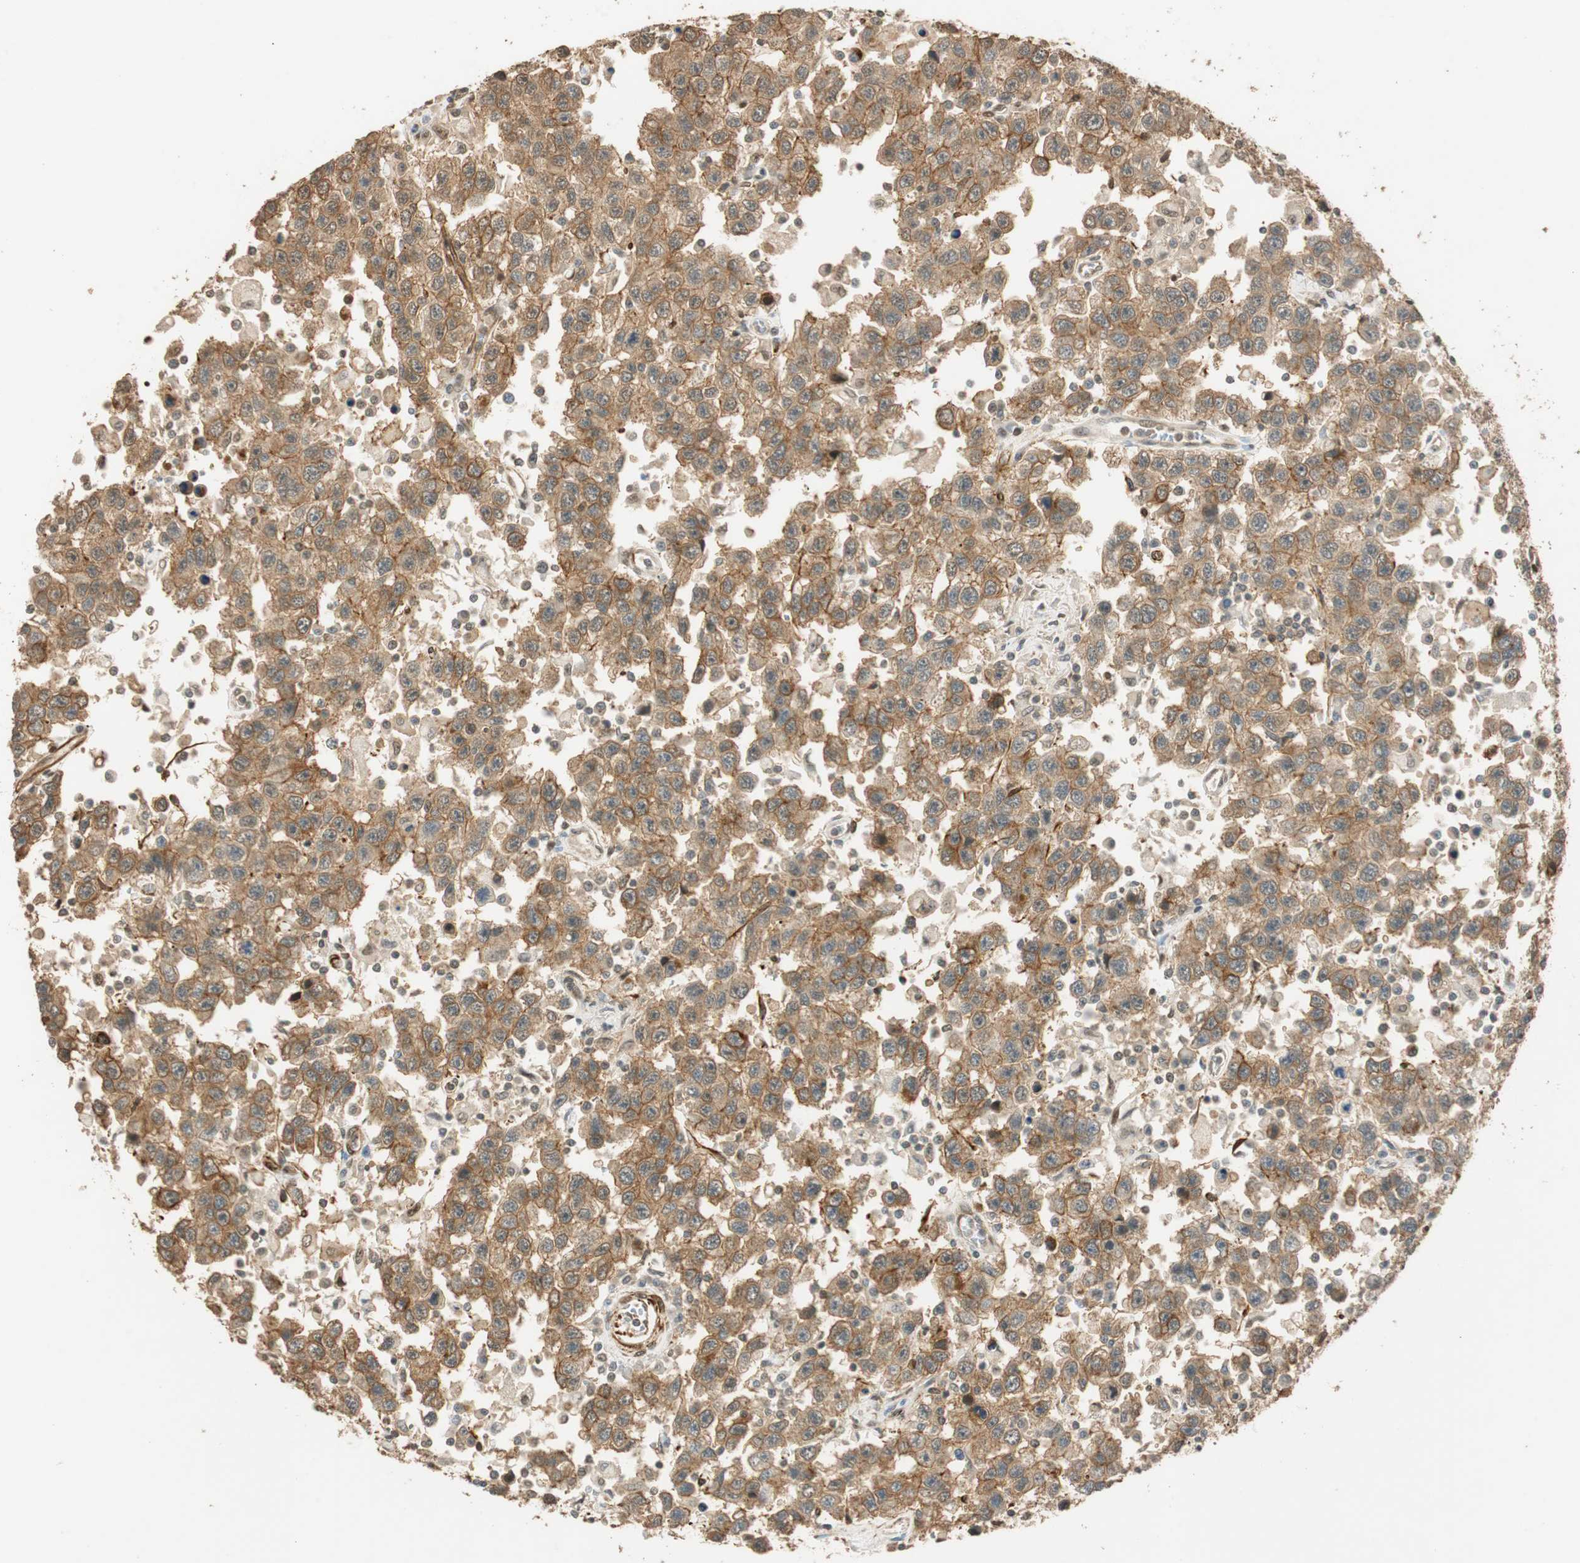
{"staining": {"intensity": "moderate", "quantity": ">75%", "location": "cytoplasmic/membranous"}, "tissue": "testis cancer", "cell_type": "Tumor cells", "image_type": "cancer", "snomed": [{"axis": "morphology", "description": "Seminoma, NOS"}, {"axis": "topography", "description": "Testis"}], "caption": "The photomicrograph shows immunohistochemical staining of seminoma (testis). There is moderate cytoplasmic/membranous positivity is appreciated in about >75% of tumor cells. (DAB = brown stain, brightfield microscopy at high magnification).", "gene": "NES", "patient": {"sex": "male", "age": 41}}